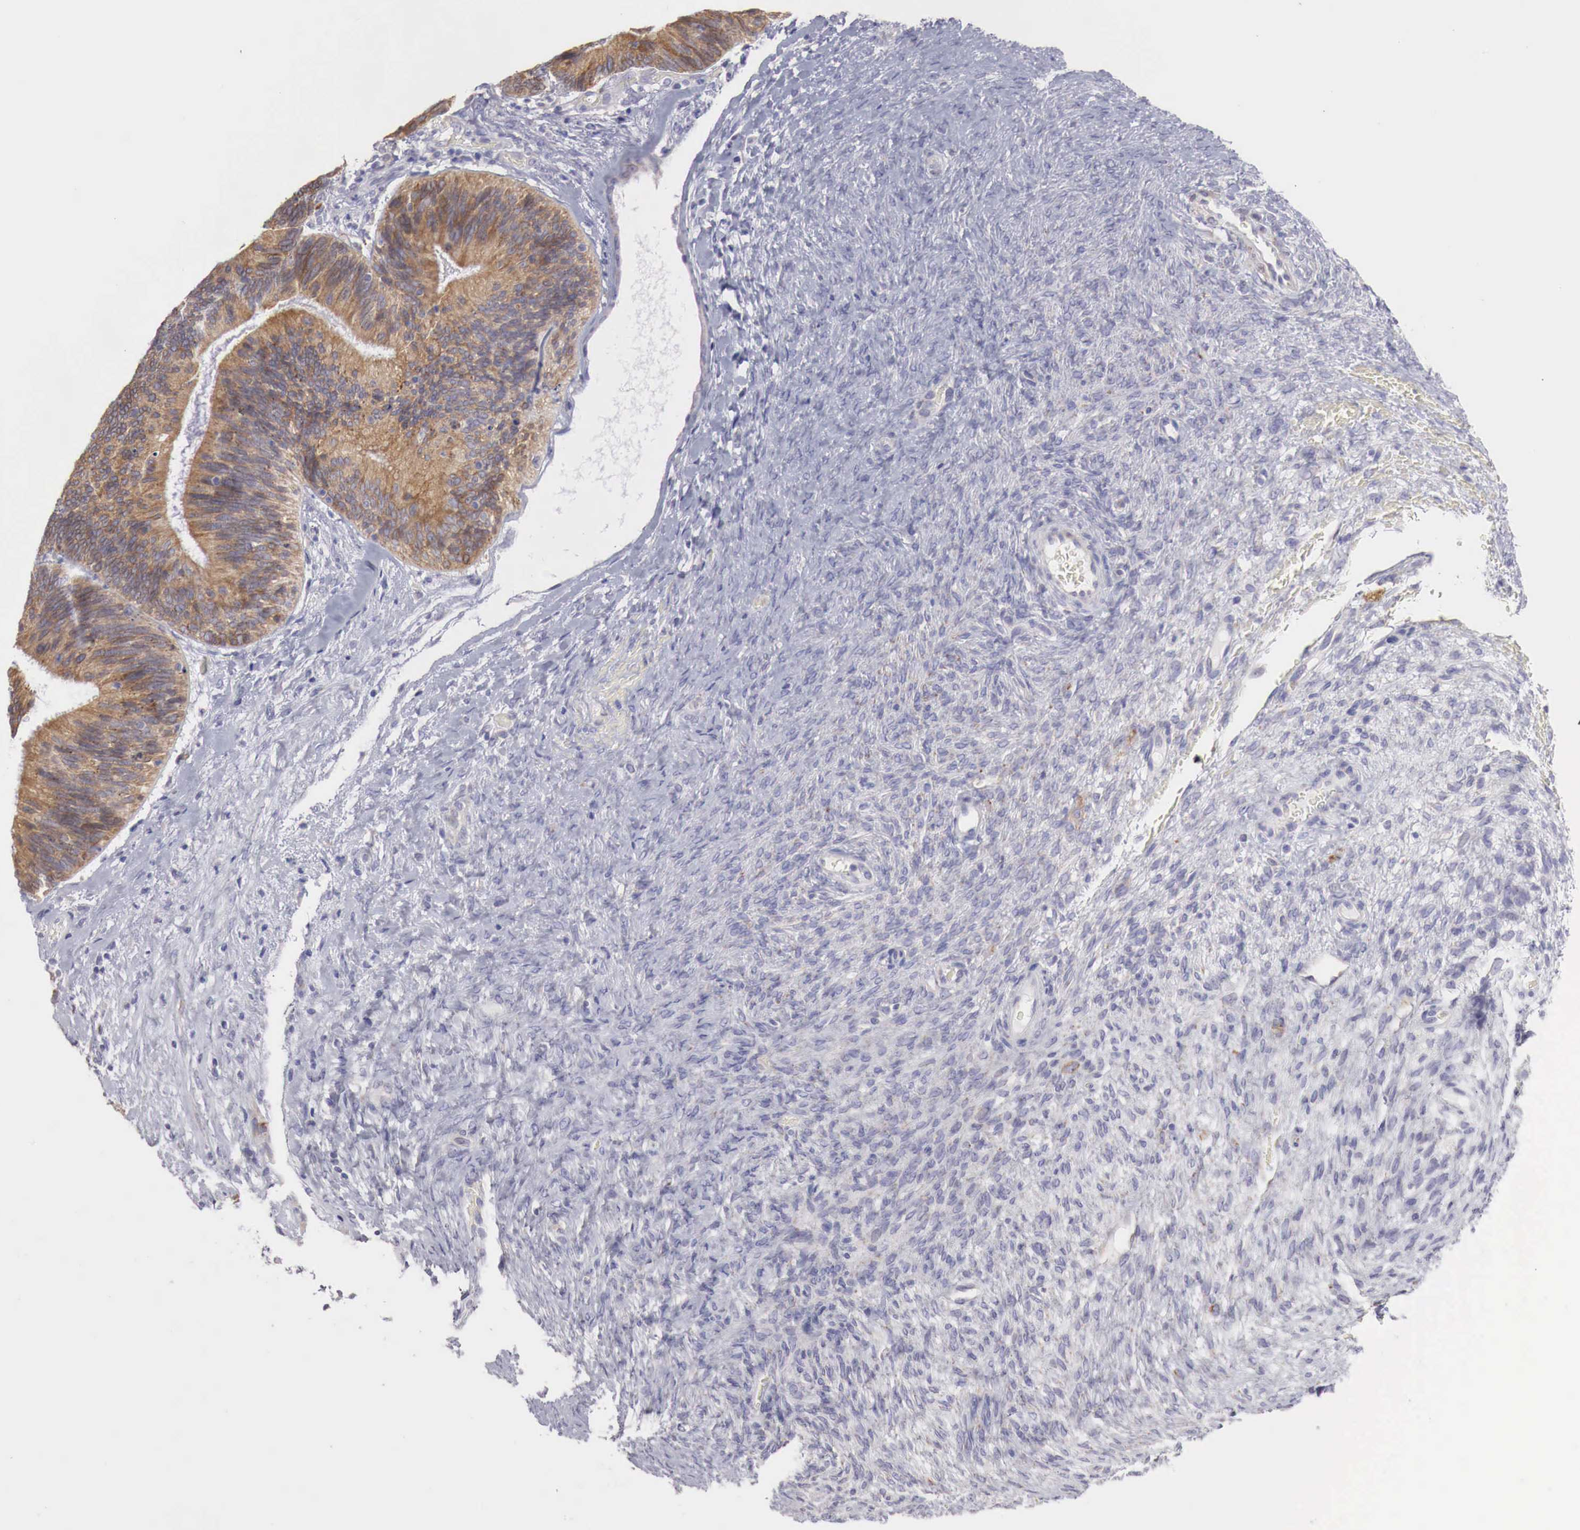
{"staining": {"intensity": "strong", "quantity": ">75%", "location": "cytoplasmic/membranous"}, "tissue": "ovarian cancer", "cell_type": "Tumor cells", "image_type": "cancer", "snomed": [{"axis": "morphology", "description": "Carcinoma, endometroid"}, {"axis": "topography", "description": "Ovary"}], "caption": "This image displays immunohistochemistry (IHC) staining of endometroid carcinoma (ovarian), with high strong cytoplasmic/membranous positivity in about >75% of tumor cells.", "gene": "NSDHL", "patient": {"sex": "female", "age": 52}}